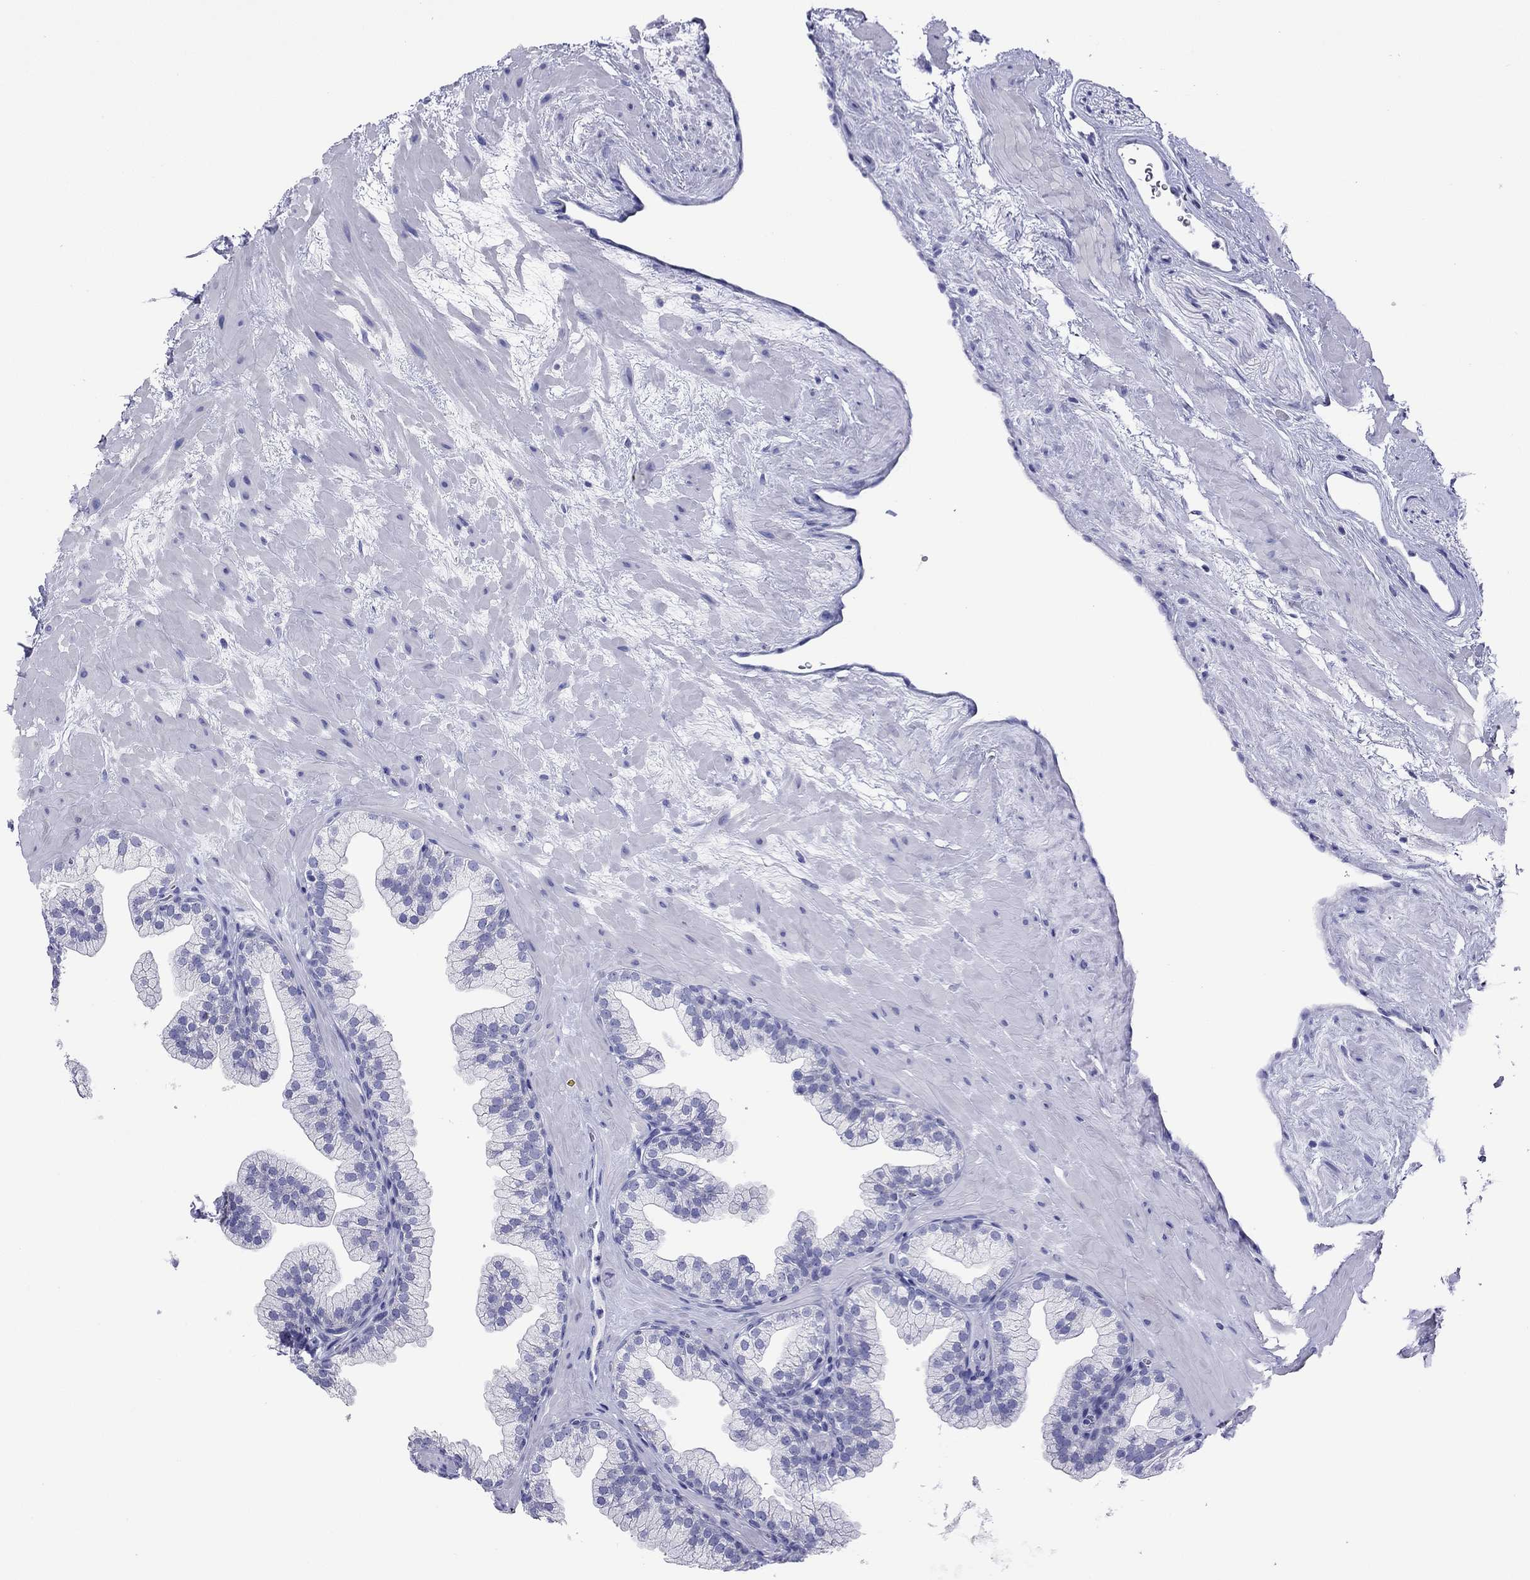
{"staining": {"intensity": "negative", "quantity": "none", "location": "none"}, "tissue": "prostate", "cell_type": "Glandular cells", "image_type": "normal", "snomed": [{"axis": "morphology", "description": "Normal tissue, NOS"}, {"axis": "topography", "description": "Prostate"}, {"axis": "topography", "description": "Peripheral nerve tissue"}], "caption": "IHC of normal prostate demonstrates no expression in glandular cells.", "gene": "FIGLA", "patient": {"sex": "male", "age": 61}}